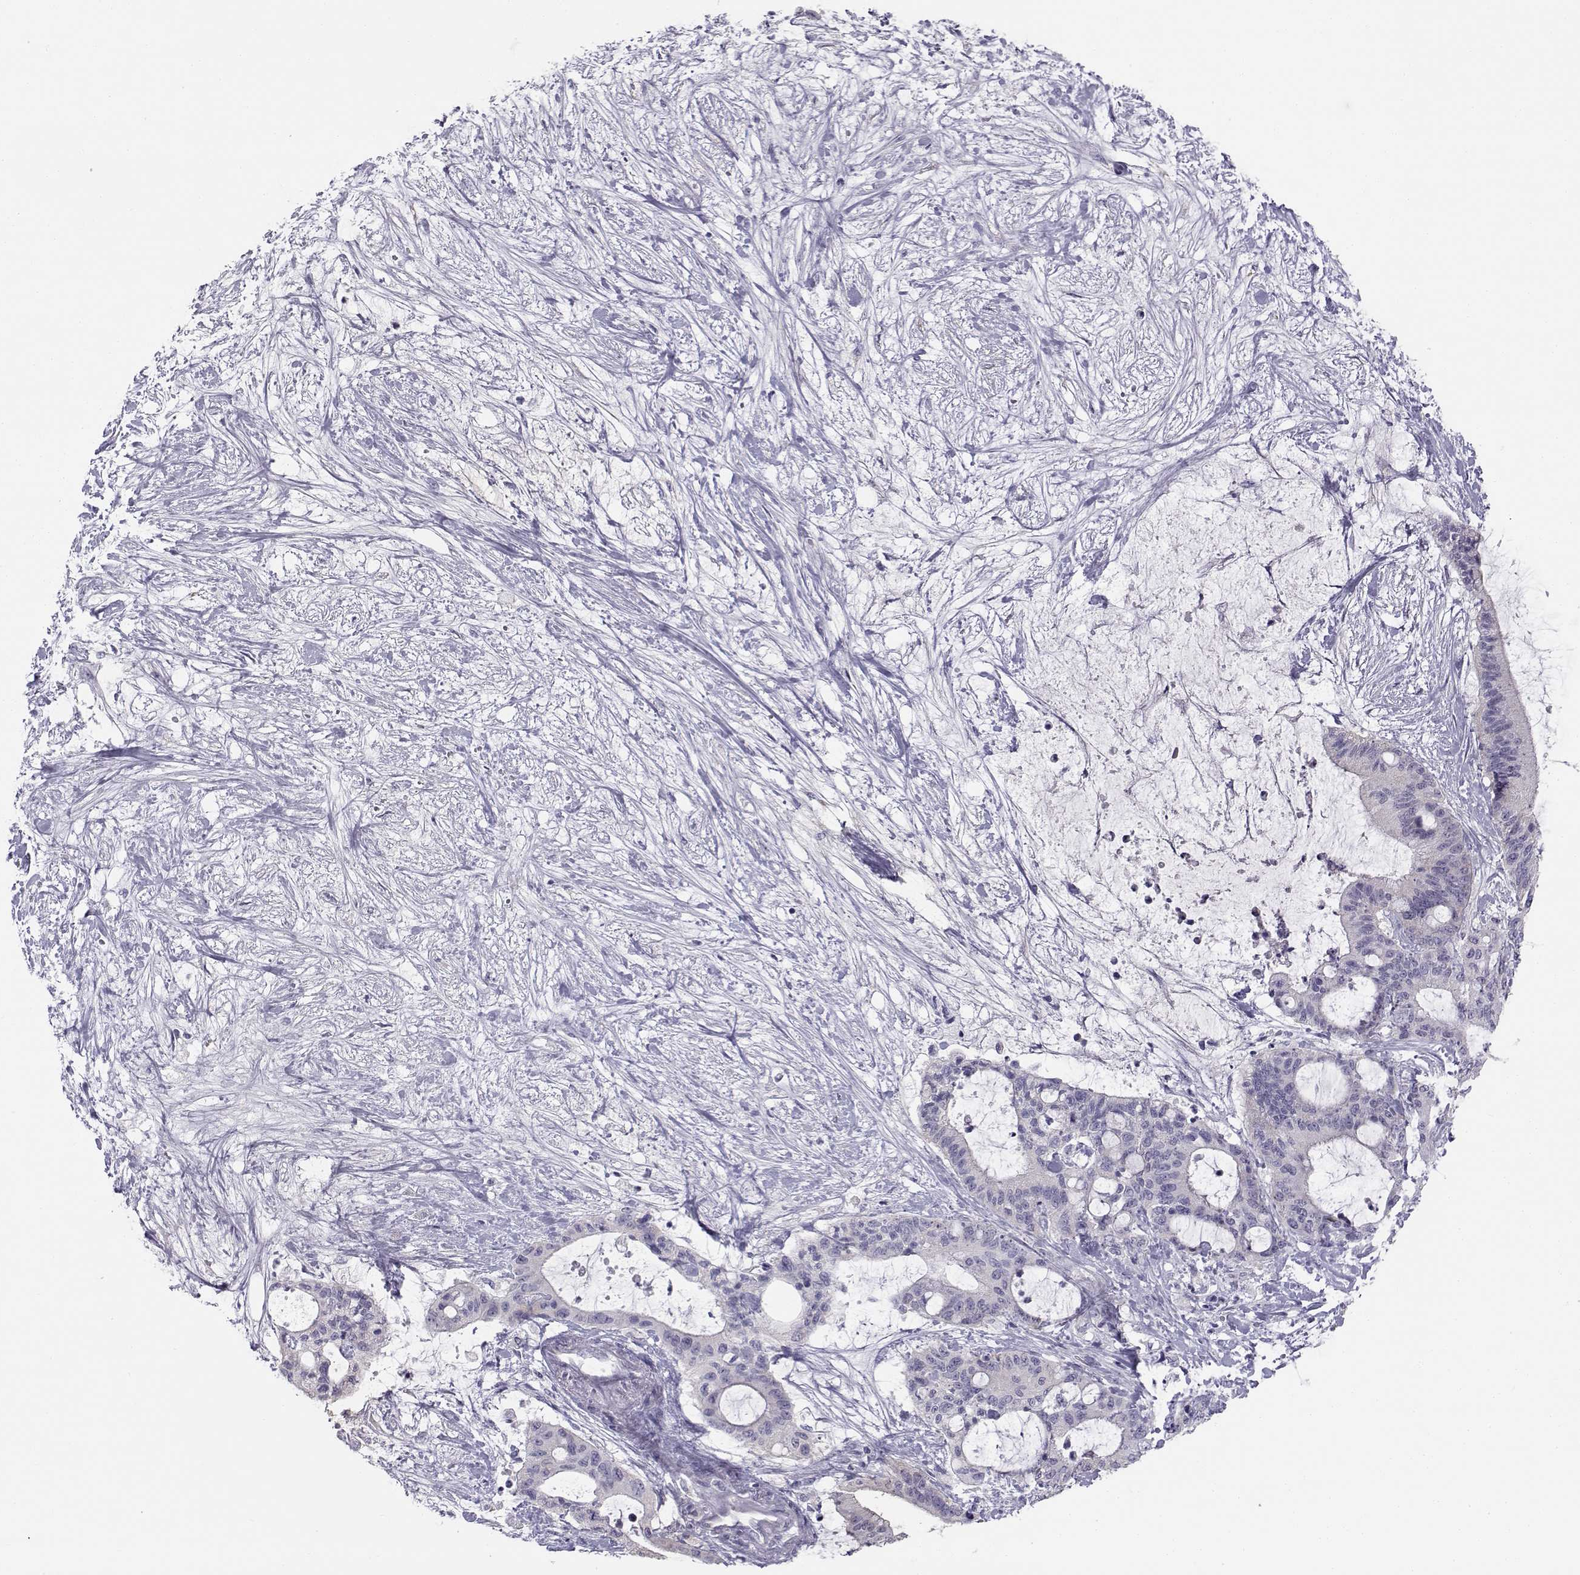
{"staining": {"intensity": "negative", "quantity": "none", "location": "none"}, "tissue": "liver cancer", "cell_type": "Tumor cells", "image_type": "cancer", "snomed": [{"axis": "morphology", "description": "Cholangiocarcinoma"}, {"axis": "topography", "description": "Liver"}], "caption": "There is no significant staining in tumor cells of cholangiocarcinoma (liver).", "gene": "KCNMB4", "patient": {"sex": "female", "age": 73}}